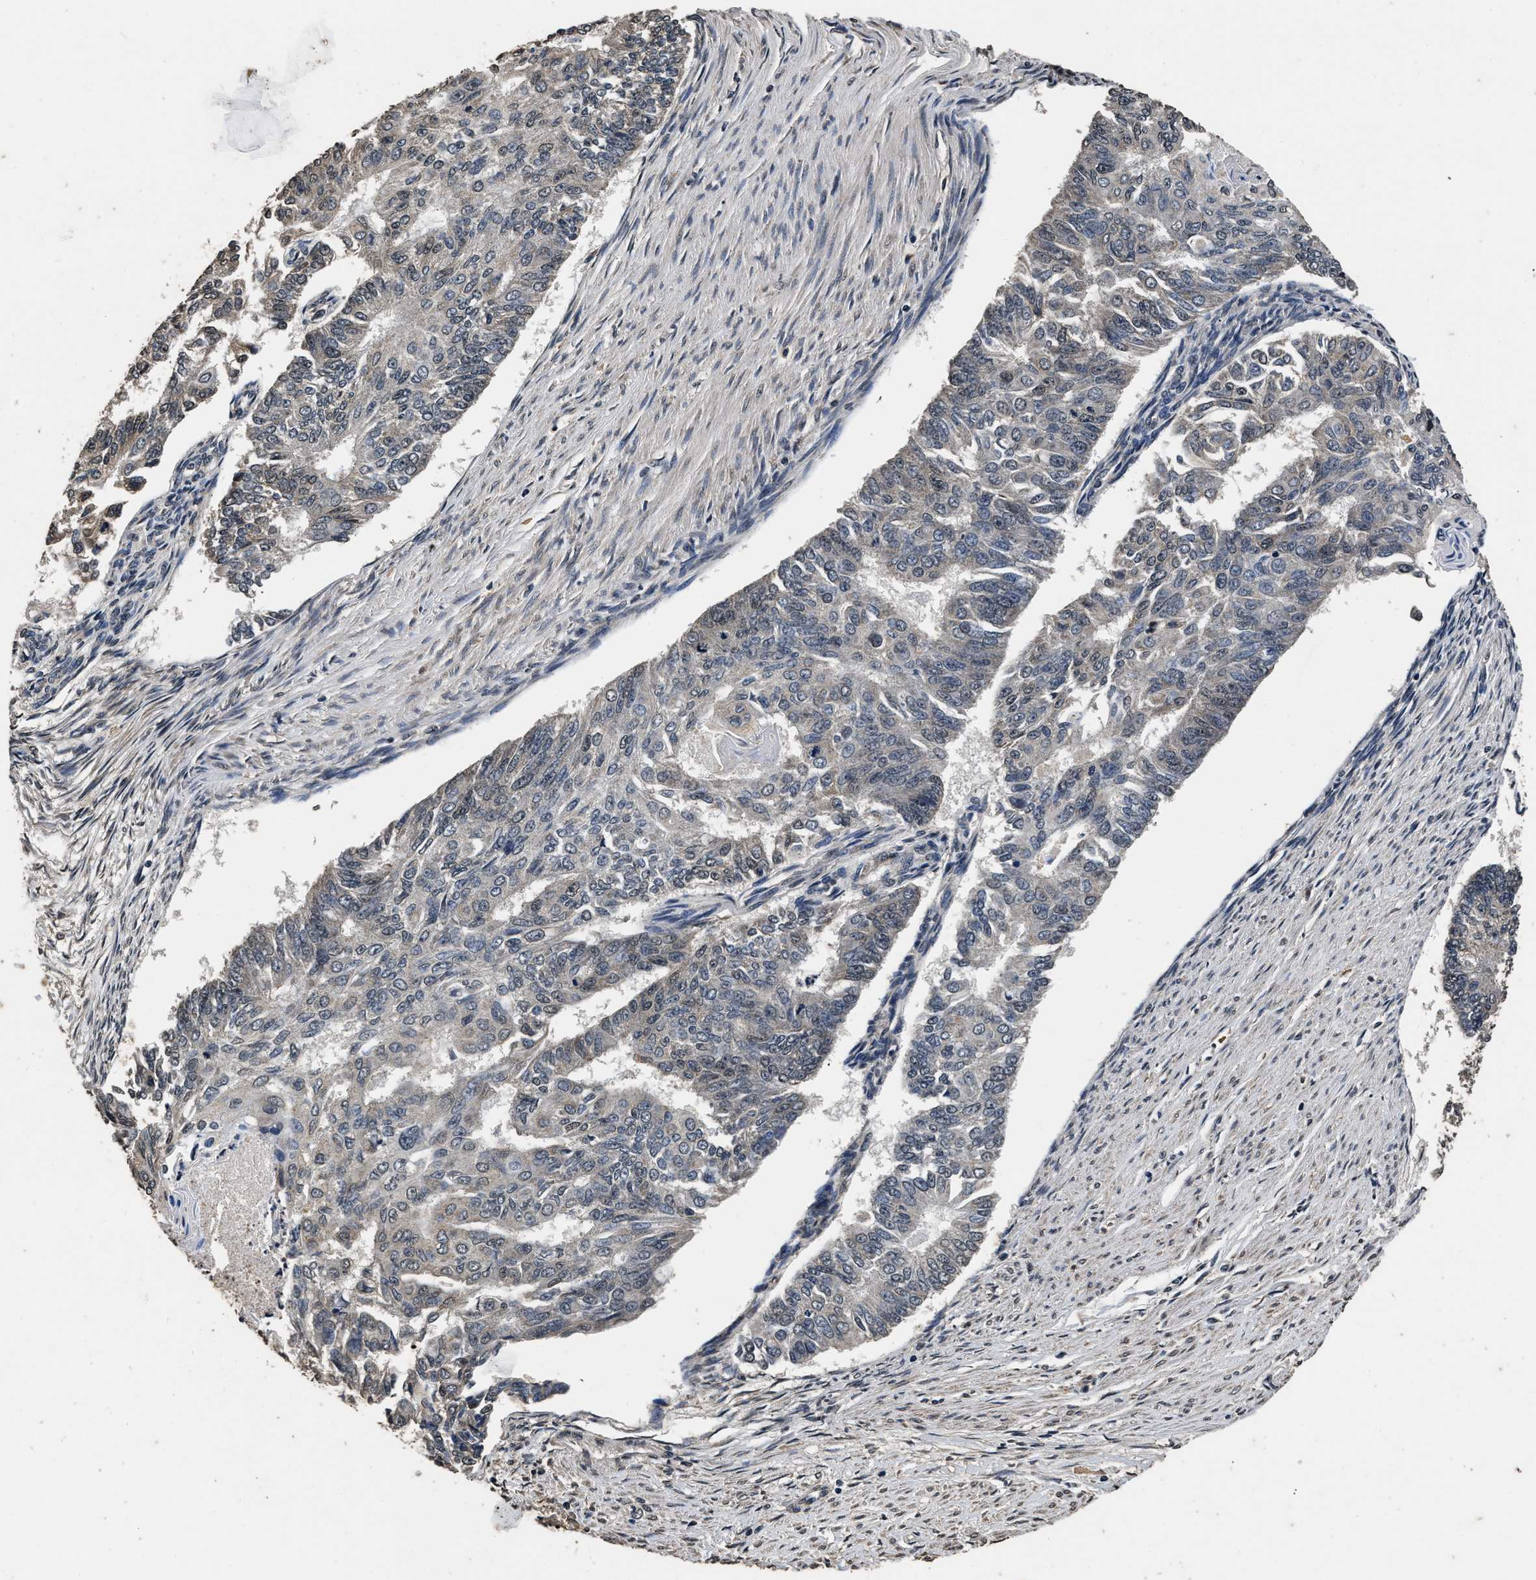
{"staining": {"intensity": "negative", "quantity": "none", "location": "none"}, "tissue": "endometrial cancer", "cell_type": "Tumor cells", "image_type": "cancer", "snomed": [{"axis": "morphology", "description": "Adenocarcinoma, NOS"}, {"axis": "topography", "description": "Endometrium"}], "caption": "An image of human endometrial cancer is negative for staining in tumor cells.", "gene": "CSTF1", "patient": {"sex": "female", "age": 32}}